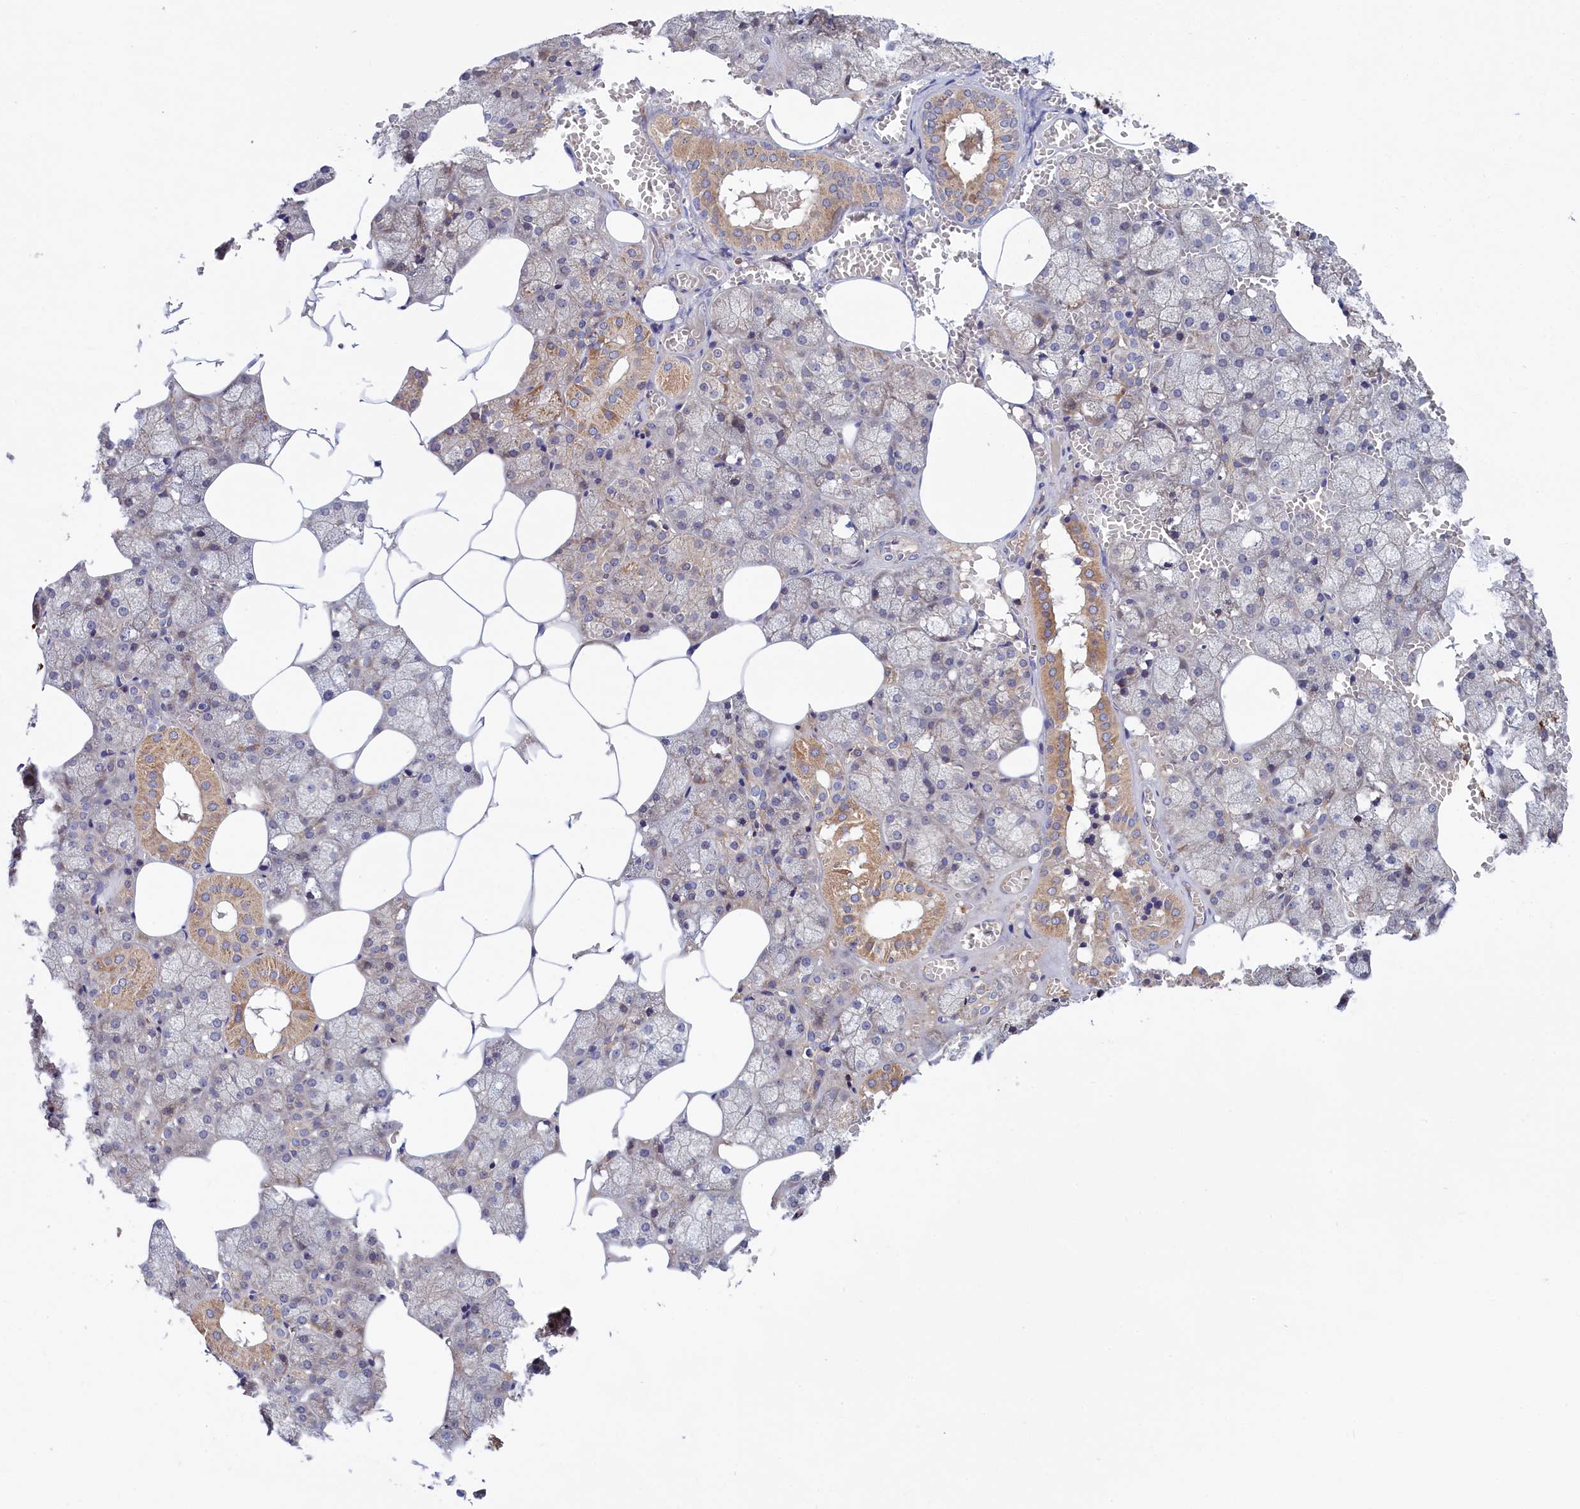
{"staining": {"intensity": "weak", "quantity": "25%-75%", "location": "cytoplasmic/membranous"}, "tissue": "salivary gland", "cell_type": "Glandular cells", "image_type": "normal", "snomed": [{"axis": "morphology", "description": "Normal tissue, NOS"}, {"axis": "topography", "description": "Salivary gland"}], "caption": "The micrograph displays immunohistochemical staining of benign salivary gland. There is weak cytoplasmic/membranous expression is appreciated in about 25%-75% of glandular cells.", "gene": "CRACD", "patient": {"sex": "male", "age": 62}}